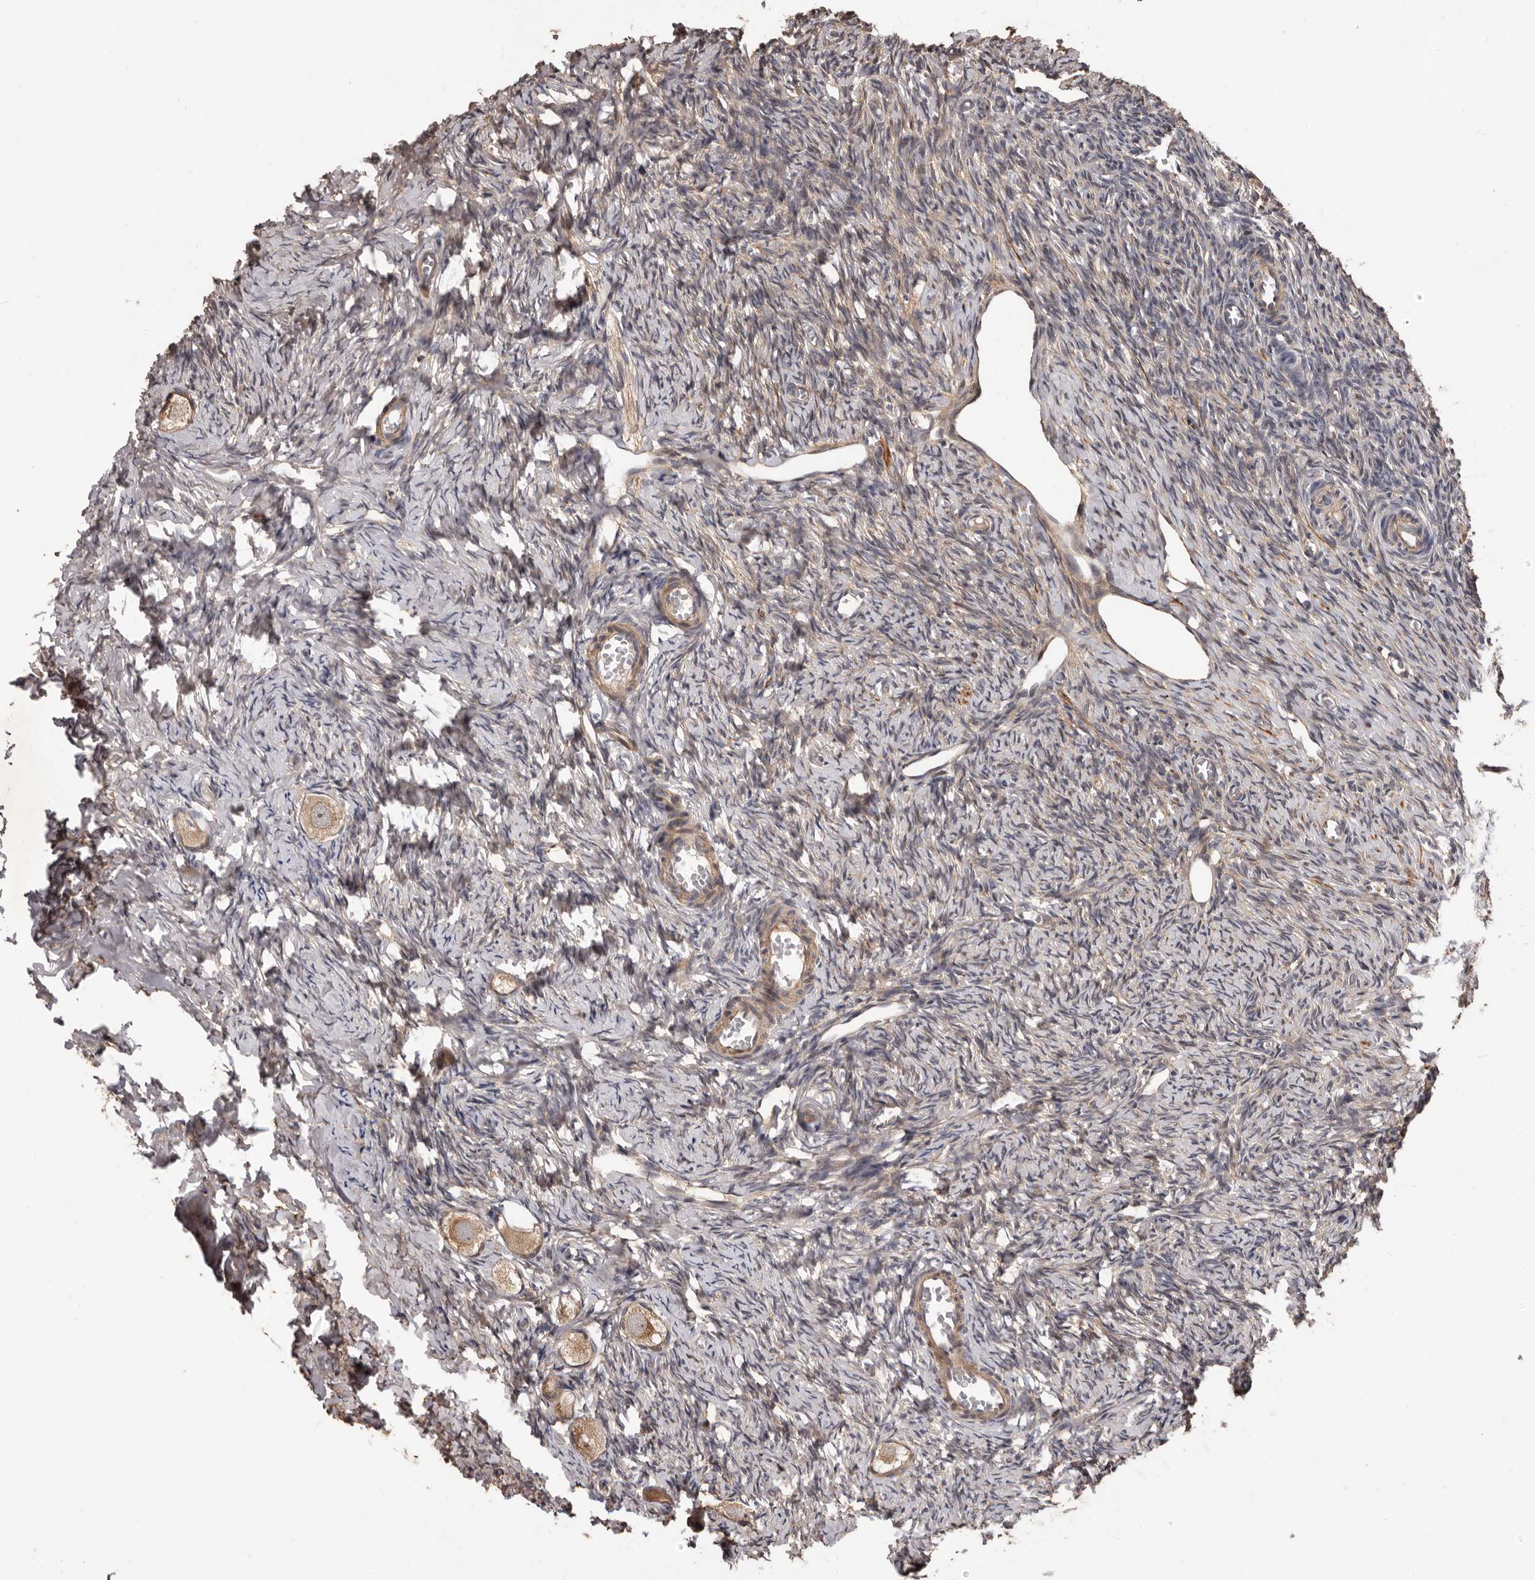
{"staining": {"intensity": "moderate", "quantity": ">75%", "location": "cytoplasmic/membranous"}, "tissue": "ovary", "cell_type": "Follicle cells", "image_type": "normal", "snomed": [{"axis": "morphology", "description": "Normal tissue, NOS"}, {"axis": "topography", "description": "Ovary"}], "caption": "DAB (3,3'-diaminobenzidine) immunohistochemical staining of unremarkable ovary demonstrates moderate cytoplasmic/membranous protein staining in approximately >75% of follicle cells.", "gene": "ADAMTS2", "patient": {"sex": "female", "age": 27}}